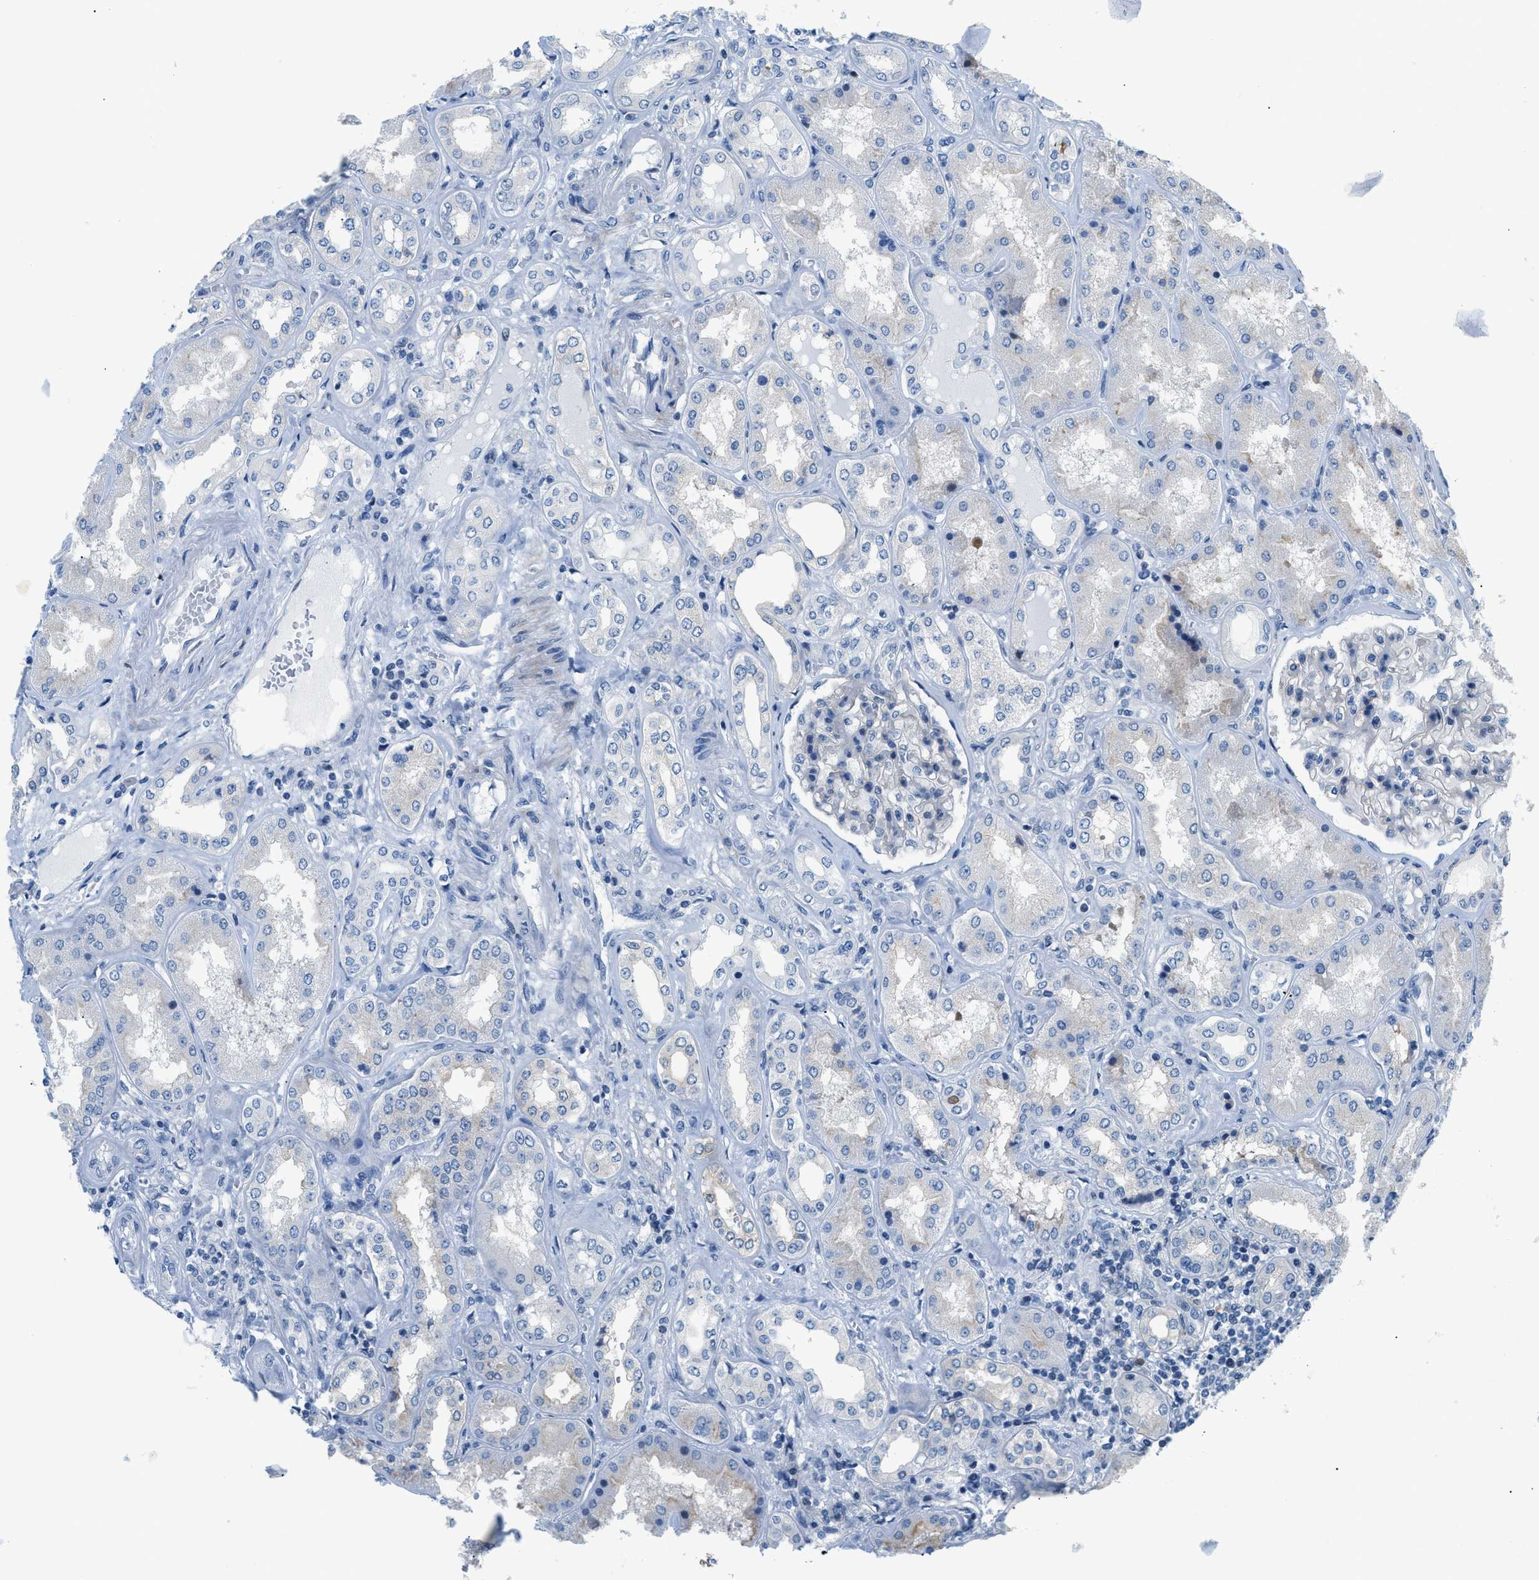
{"staining": {"intensity": "weak", "quantity": "<25%", "location": "cytoplasmic/membranous"}, "tissue": "kidney", "cell_type": "Cells in glomeruli", "image_type": "normal", "snomed": [{"axis": "morphology", "description": "Normal tissue, NOS"}, {"axis": "topography", "description": "Kidney"}], "caption": "Cells in glomeruli show no significant expression in unremarkable kidney. (DAB immunohistochemistry with hematoxylin counter stain).", "gene": "FDCSP", "patient": {"sex": "female", "age": 56}}